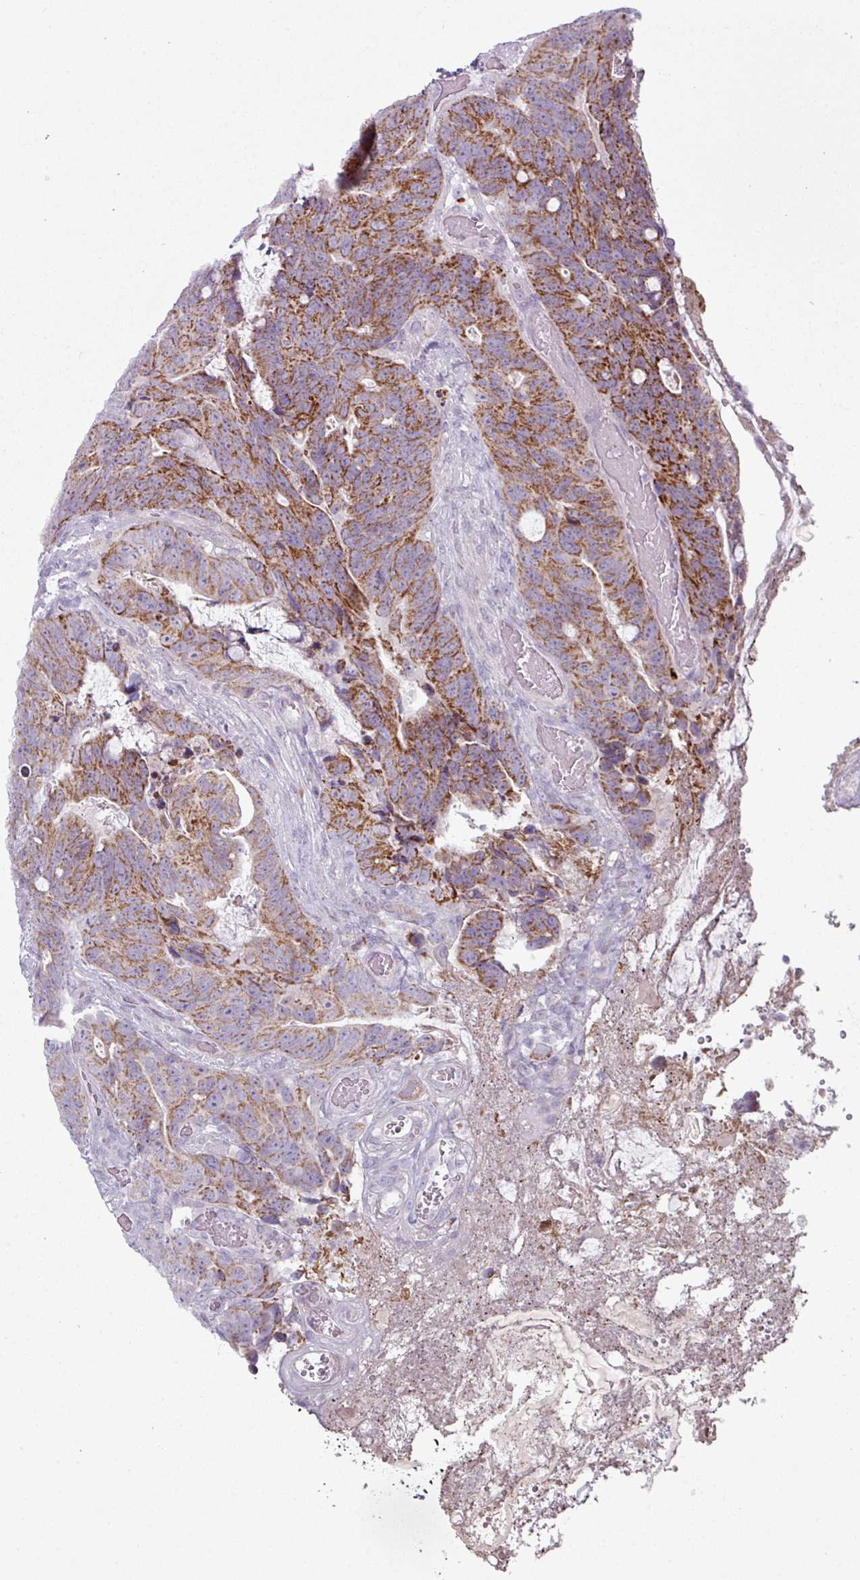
{"staining": {"intensity": "strong", "quantity": ">75%", "location": "cytoplasmic/membranous"}, "tissue": "colorectal cancer", "cell_type": "Tumor cells", "image_type": "cancer", "snomed": [{"axis": "morphology", "description": "Adenocarcinoma, NOS"}, {"axis": "topography", "description": "Colon"}], "caption": "Tumor cells exhibit high levels of strong cytoplasmic/membranous expression in approximately >75% of cells in colorectal cancer. (brown staining indicates protein expression, while blue staining denotes nuclei).", "gene": "ZNF615", "patient": {"sex": "female", "age": 82}}